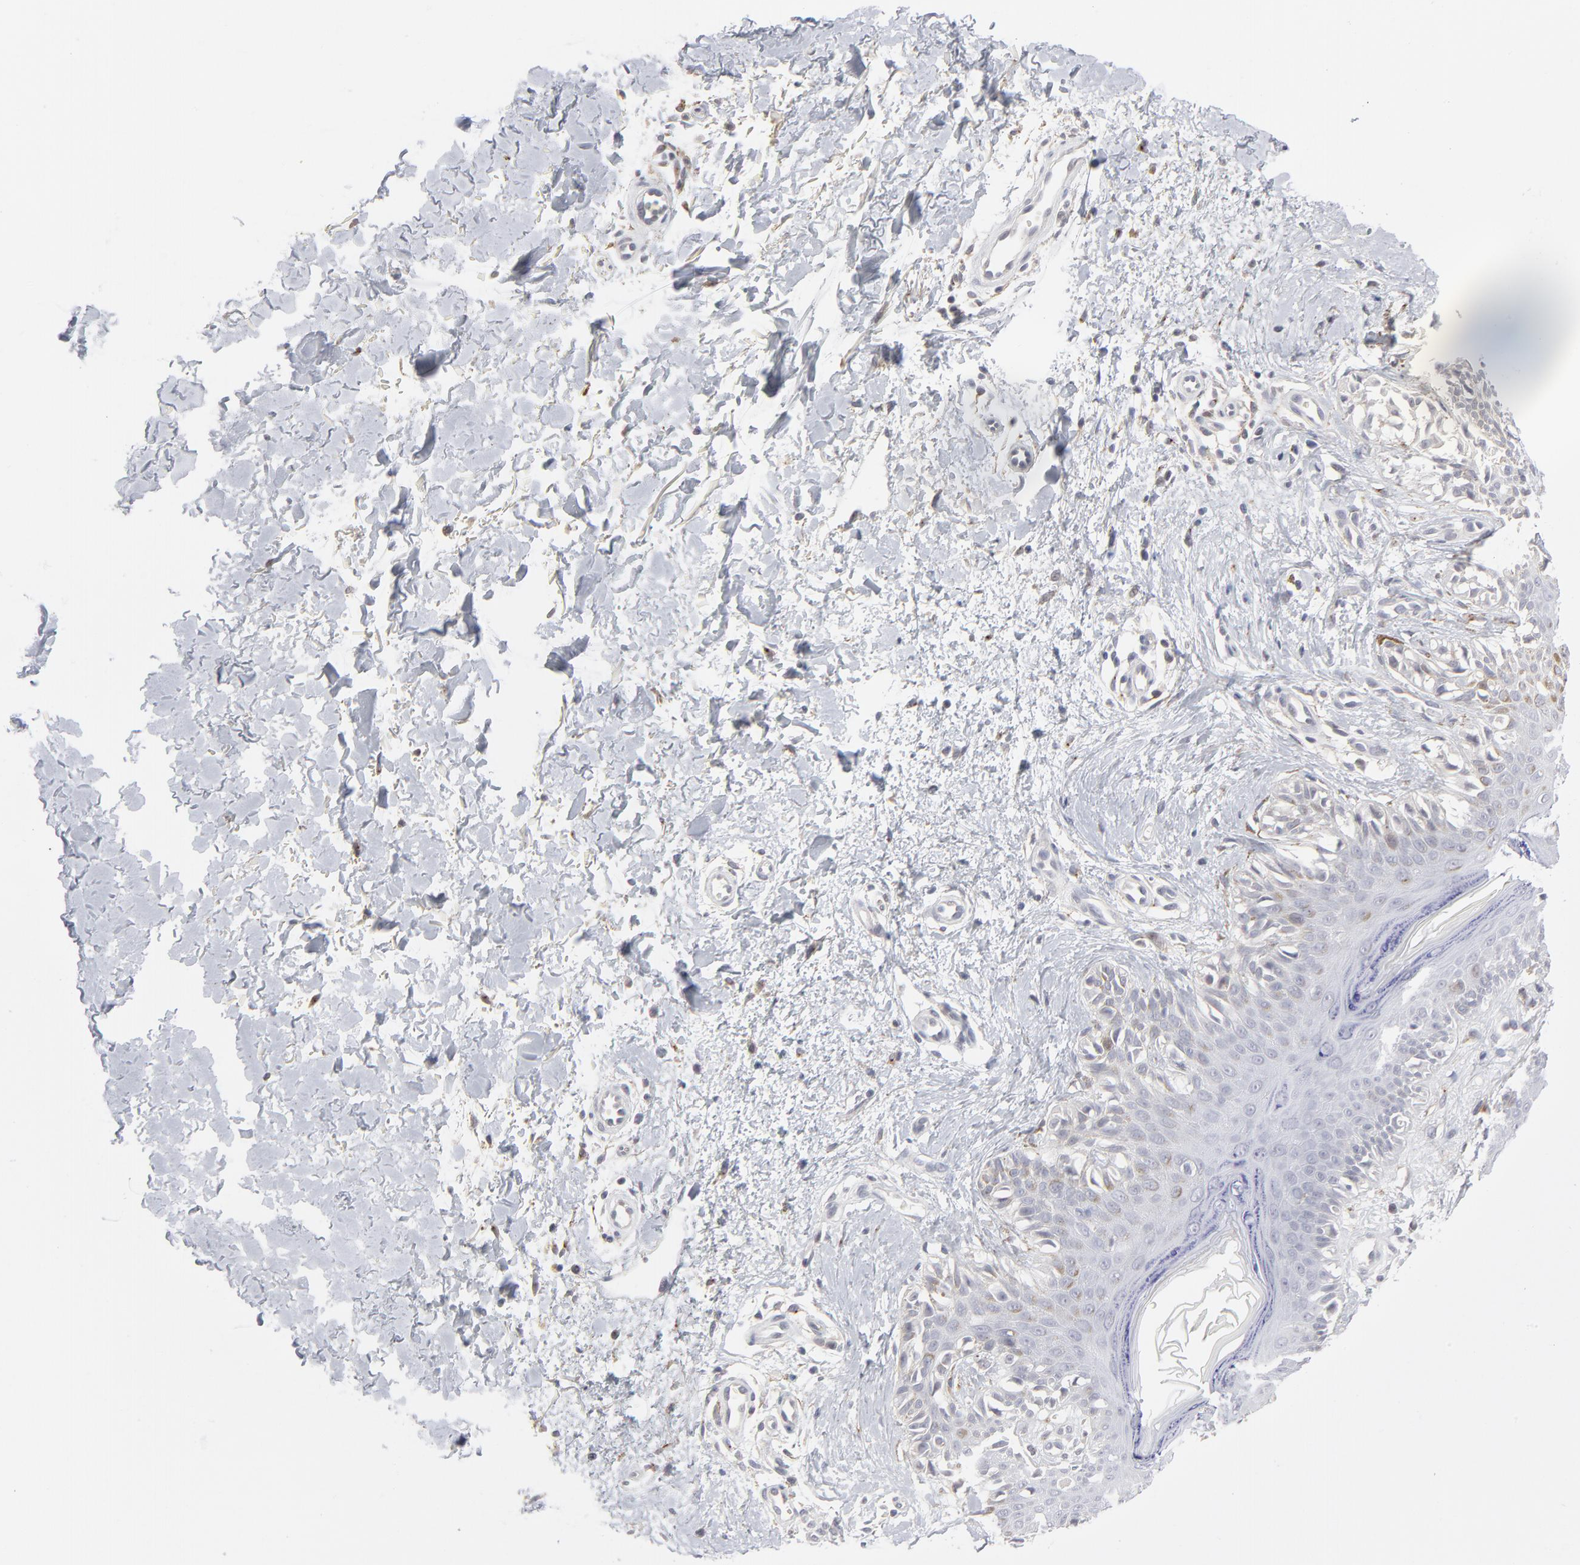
{"staining": {"intensity": "negative", "quantity": "none", "location": "none"}, "tissue": "melanoma", "cell_type": "Tumor cells", "image_type": "cancer", "snomed": [{"axis": "morphology", "description": "Normal tissue, NOS"}, {"axis": "morphology", "description": "Malignant melanoma, NOS"}, {"axis": "topography", "description": "Skin"}], "caption": "Malignant melanoma stained for a protein using IHC shows no positivity tumor cells.", "gene": "AURKA", "patient": {"sex": "male", "age": 83}}